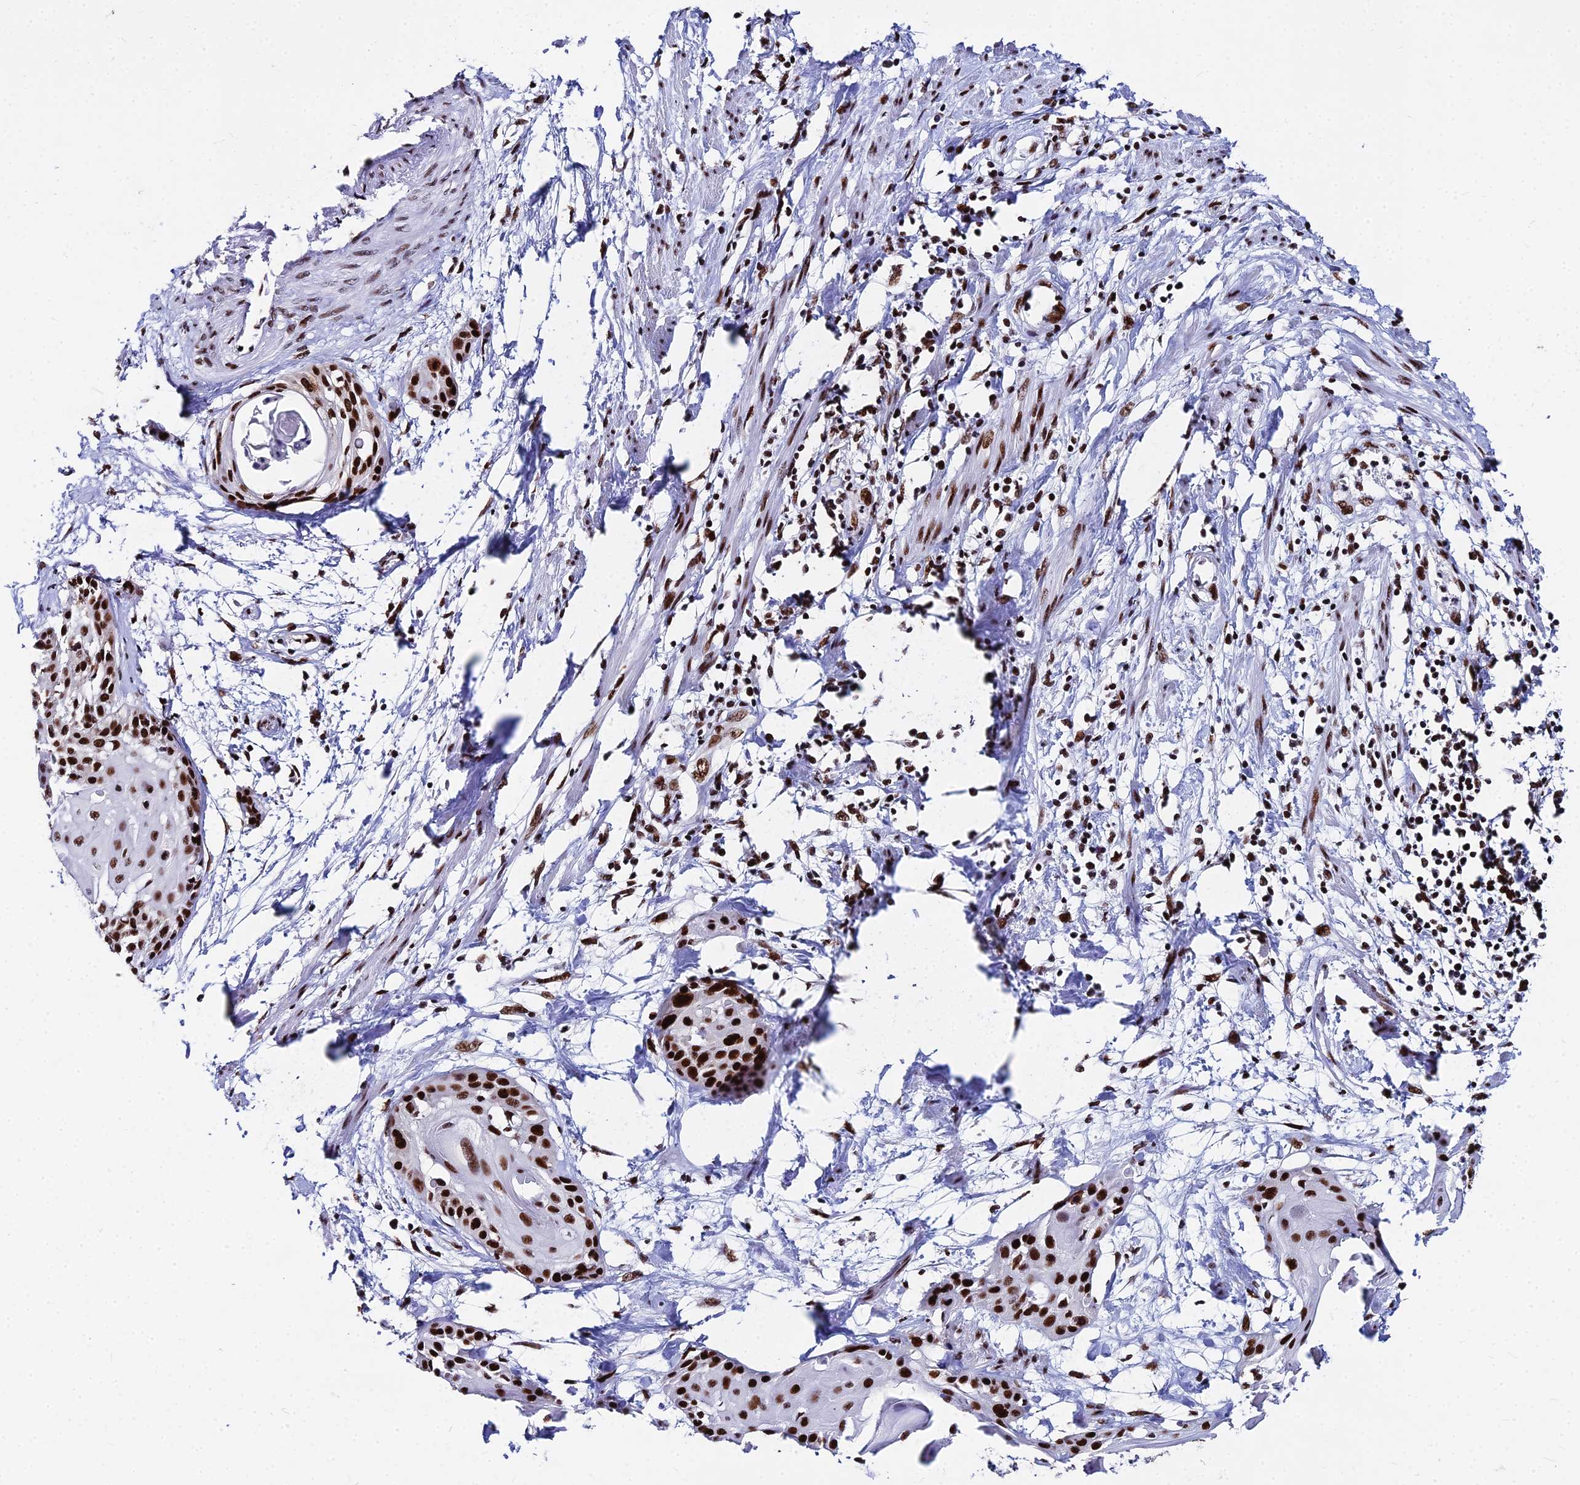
{"staining": {"intensity": "strong", "quantity": ">75%", "location": "nuclear"}, "tissue": "cervical cancer", "cell_type": "Tumor cells", "image_type": "cancer", "snomed": [{"axis": "morphology", "description": "Squamous cell carcinoma, NOS"}, {"axis": "topography", "description": "Cervix"}], "caption": "Protein expression analysis of human cervical squamous cell carcinoma reveals strong nuclear positivity in approximately >75% of tumor cells.", "gene": "HNRNPH1", "patient": {"sex": "female", "age": 57}}